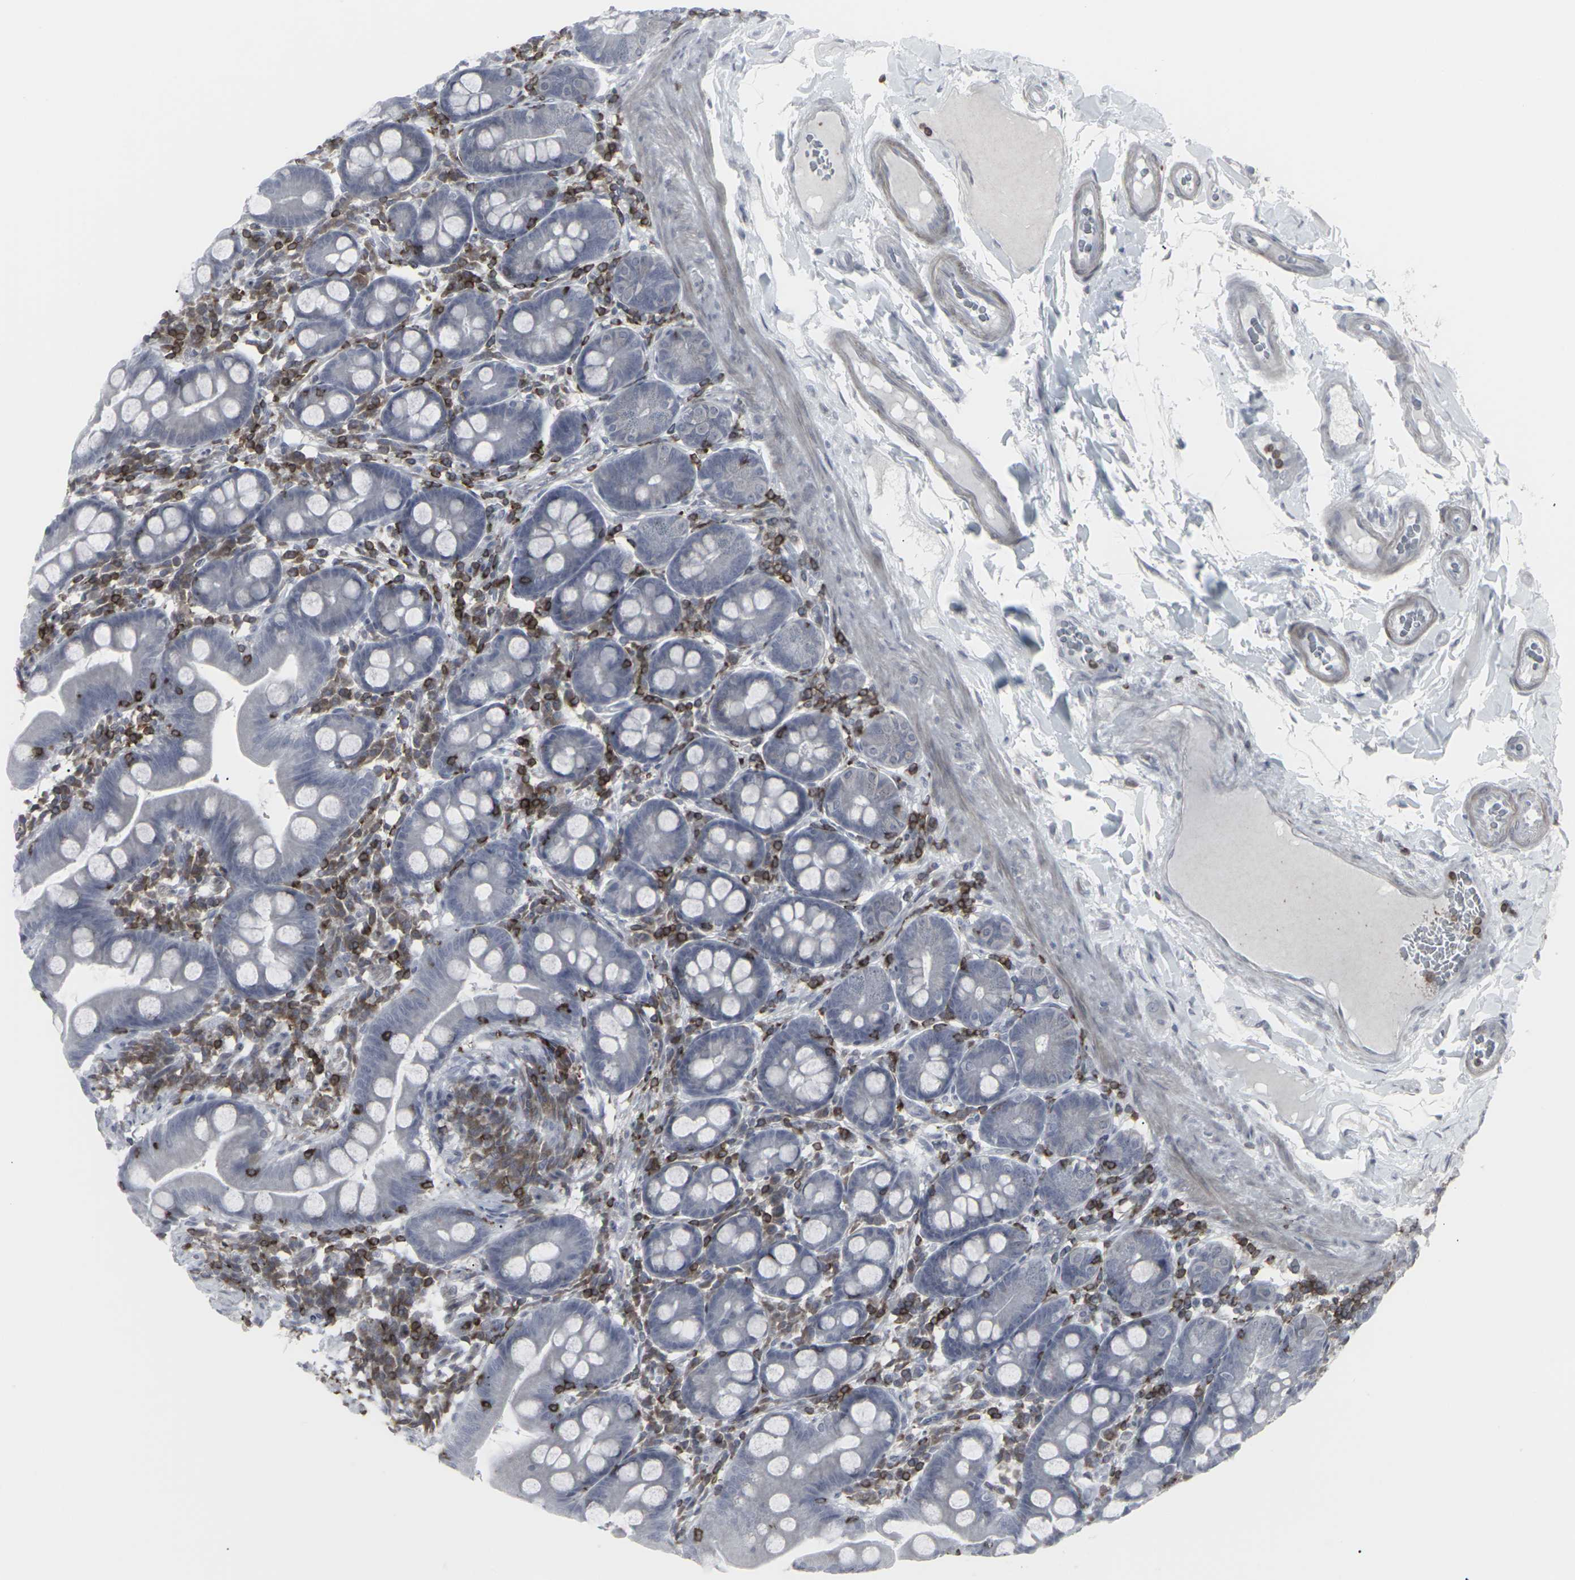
{"staining": {"intensity": "negative", "quantity": "none", "location": "none"}, "tissue": "duodenum", "cell_type": "Glandular cells", "image_type": "normal", "snomed": [{"axis": "morphology", "description": "Normal tissue, NOS"}, {"axis": "topography", "description": "Duodenum"}], "caption": "Immunohistochemistry (IHC) of unremarkable human duodenum demonstrates no positivity in glandular cells.", "gene": "APOBEC2", "patient": {"sex": "male", "age": 50}}